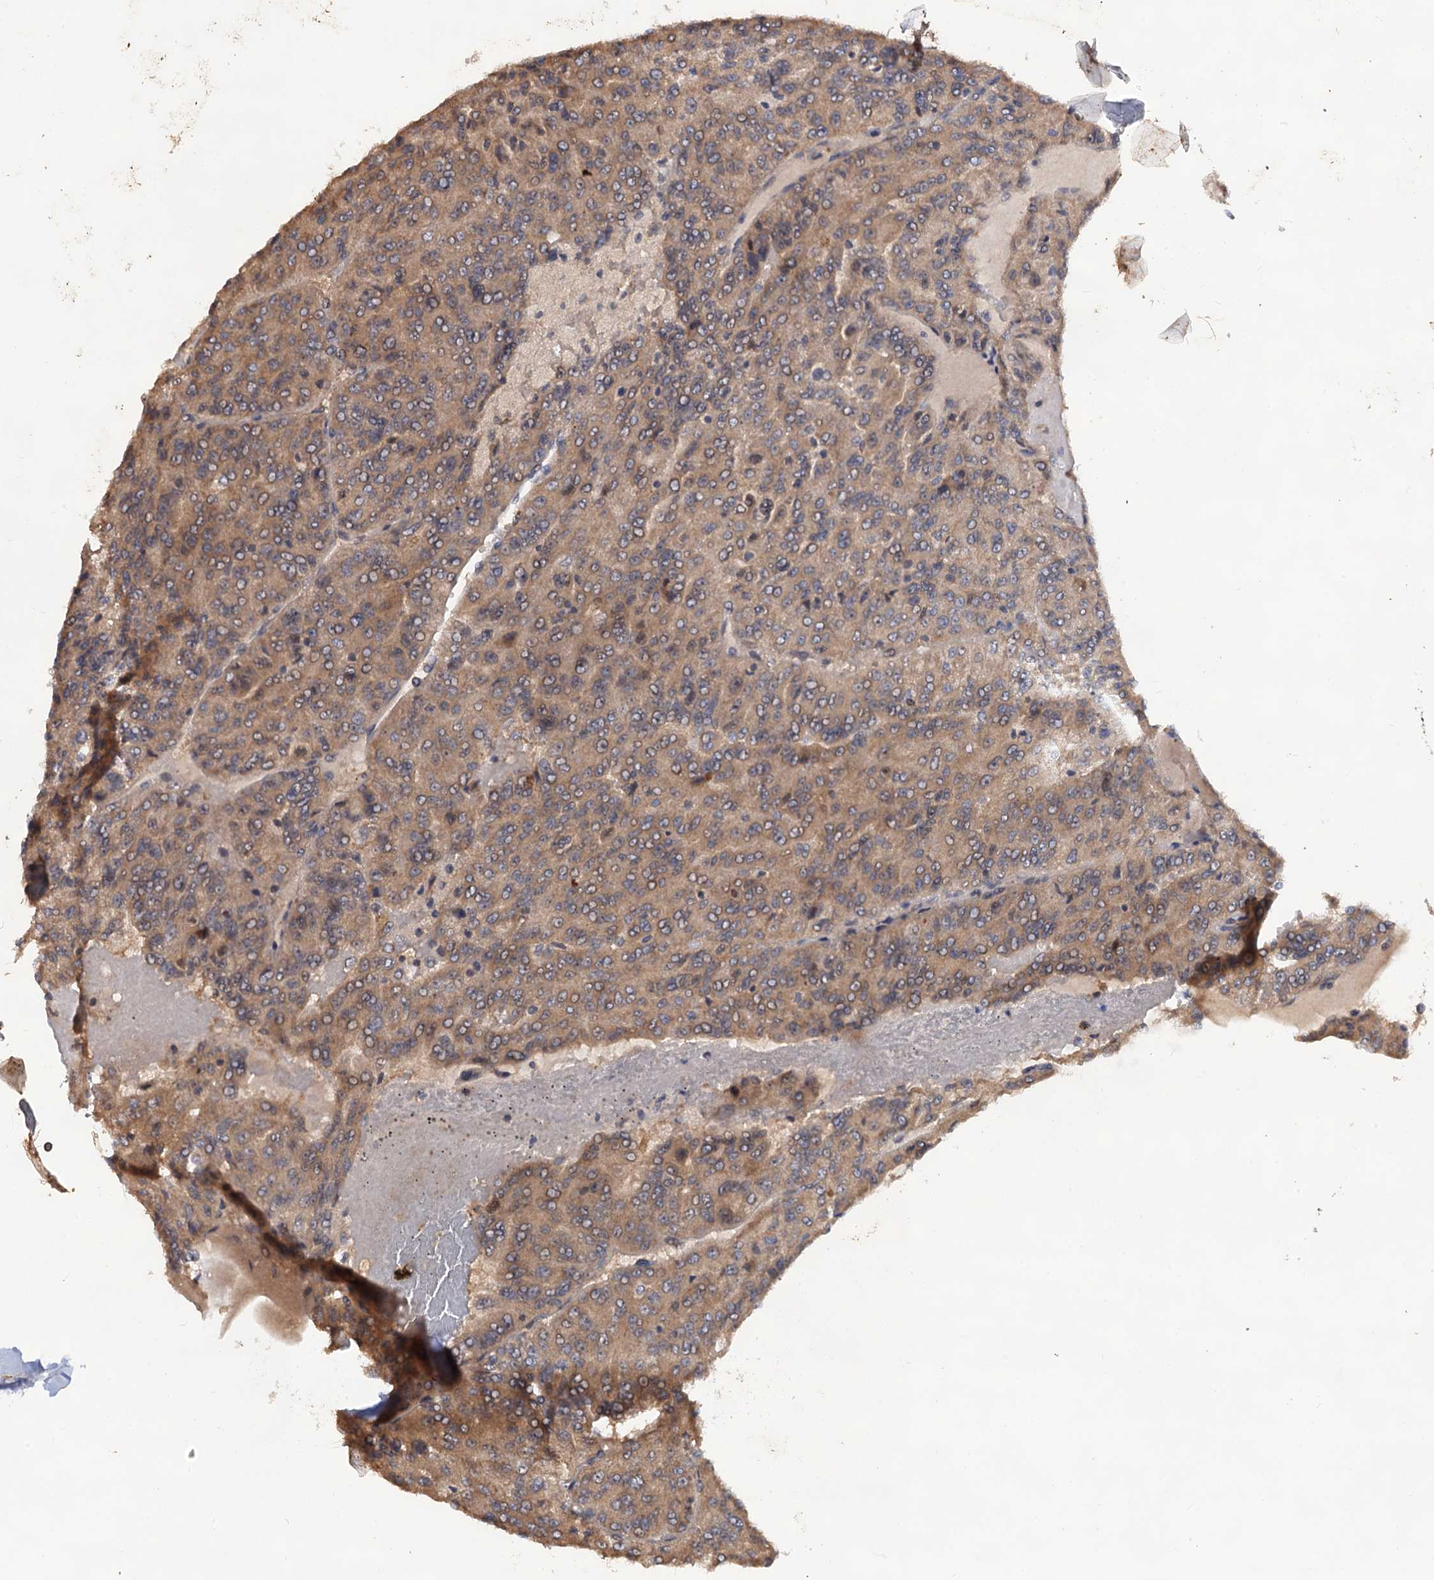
{"staining": {"intensity": "moderate", "quantity": ">75%", "location": "cytoplasmic/membranous"}, "tissue": "renal cancer", "cell_type": "Tumor cells", "image_type": "cancer", "snomed": [{"axis": "morphology", "description": "Adenocarcinoma, NOS"}, {"axis": "topography", "description": "Kidney"}], "caption": "Renal adenocarcinoma stained with a brown dye shows moderate cytoplasmic/membranous positive positivity in about >75% of tumor cells.", "gene": "LRRC63", "patient": {"sex": "female", "age": 63}}